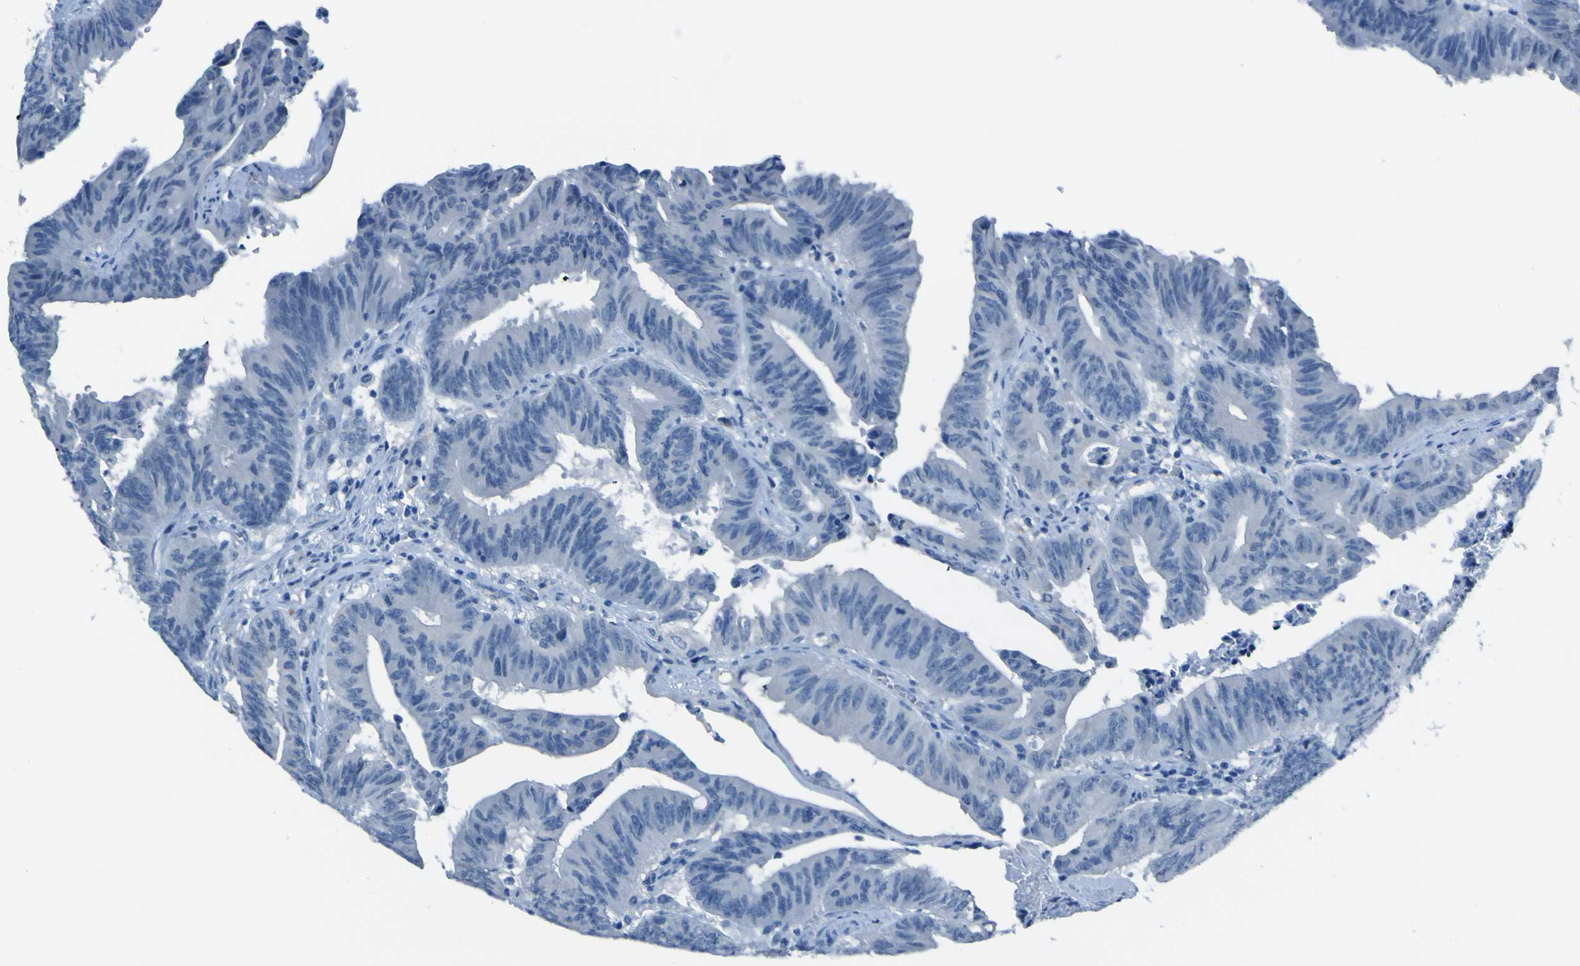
{"staining": {"intensity": "negative", "quantity": "none", "location": "none"}, "tissue": "colorectal cancer", "cell_type": "Tumor cells", "image_type": "cancer", "snomed": [{"axis": "morphology", "description": "Adenocarcinoma, NOS"}, {"axis": "topography", "description": "Colon"}], "caption": "Colorectal adenocarcinoma was stained to show a protein in brown. There is no significant positivity in tumor cells.", "gene": "PHKG1", "patient": {"sex": "male", "age": 45}}